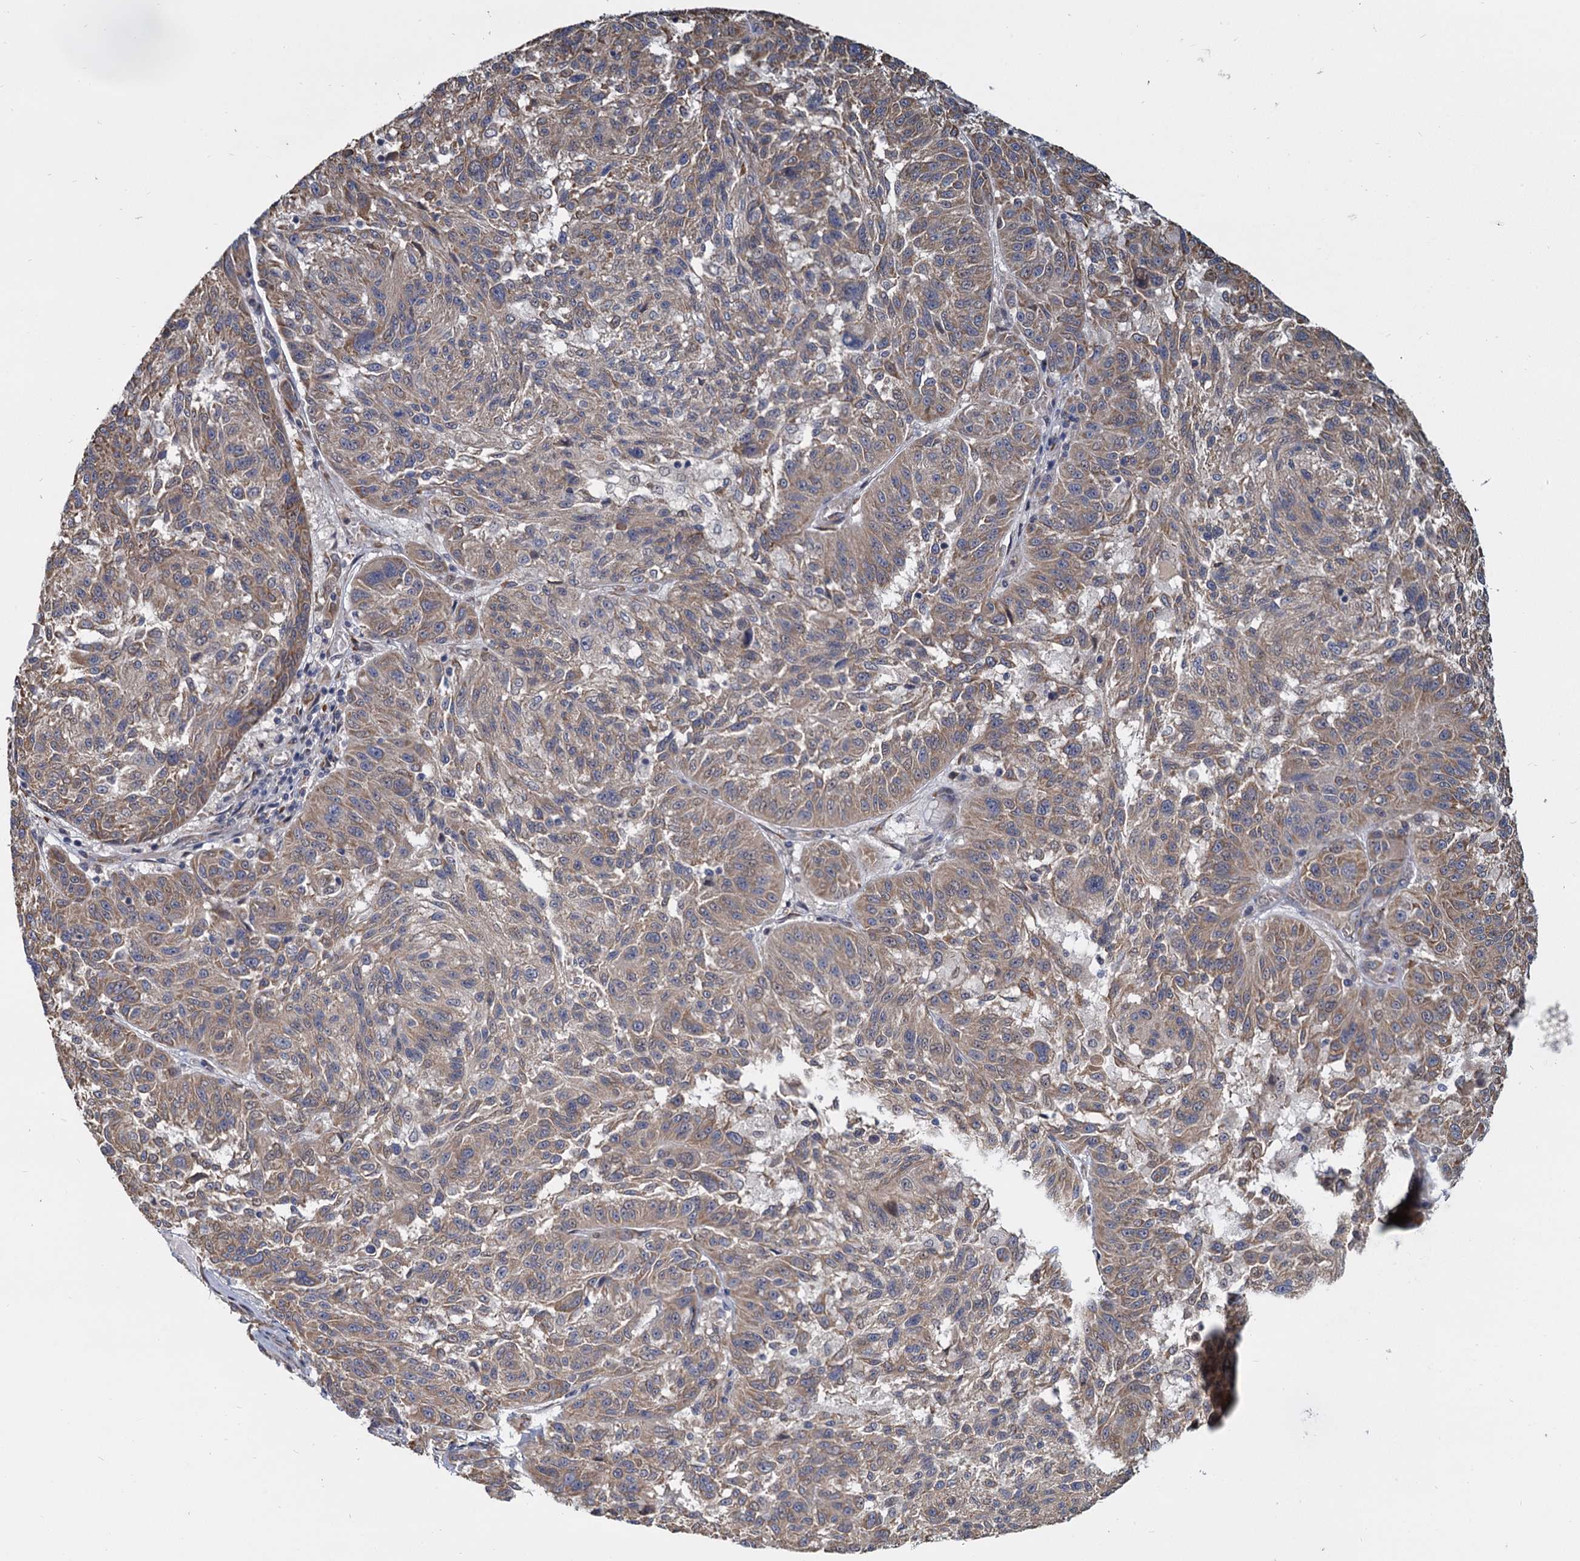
{"staining": {"intensity": "weak", "quantity": ">75%", "location": "cytoplasmic/membranous"}, "tissue": "melanoma", "cell_type": "Tumor cells", "image_type": "cancer", "snomed": [{"axis": "morphology", "description": "Malignant melanoma, NOS"}, {"axis": "topography", "description": "Skin"}], "caption": "Weak cytoplasmic/membranous protein positivity is seen in approximately >75% of tumor cells in malignant melanoma. Immunohistochemistry stains the protein in brown and the nuclei are stained blue.", "gene": "LRRC51", "patient": {"sex": "male", "age": 53}}